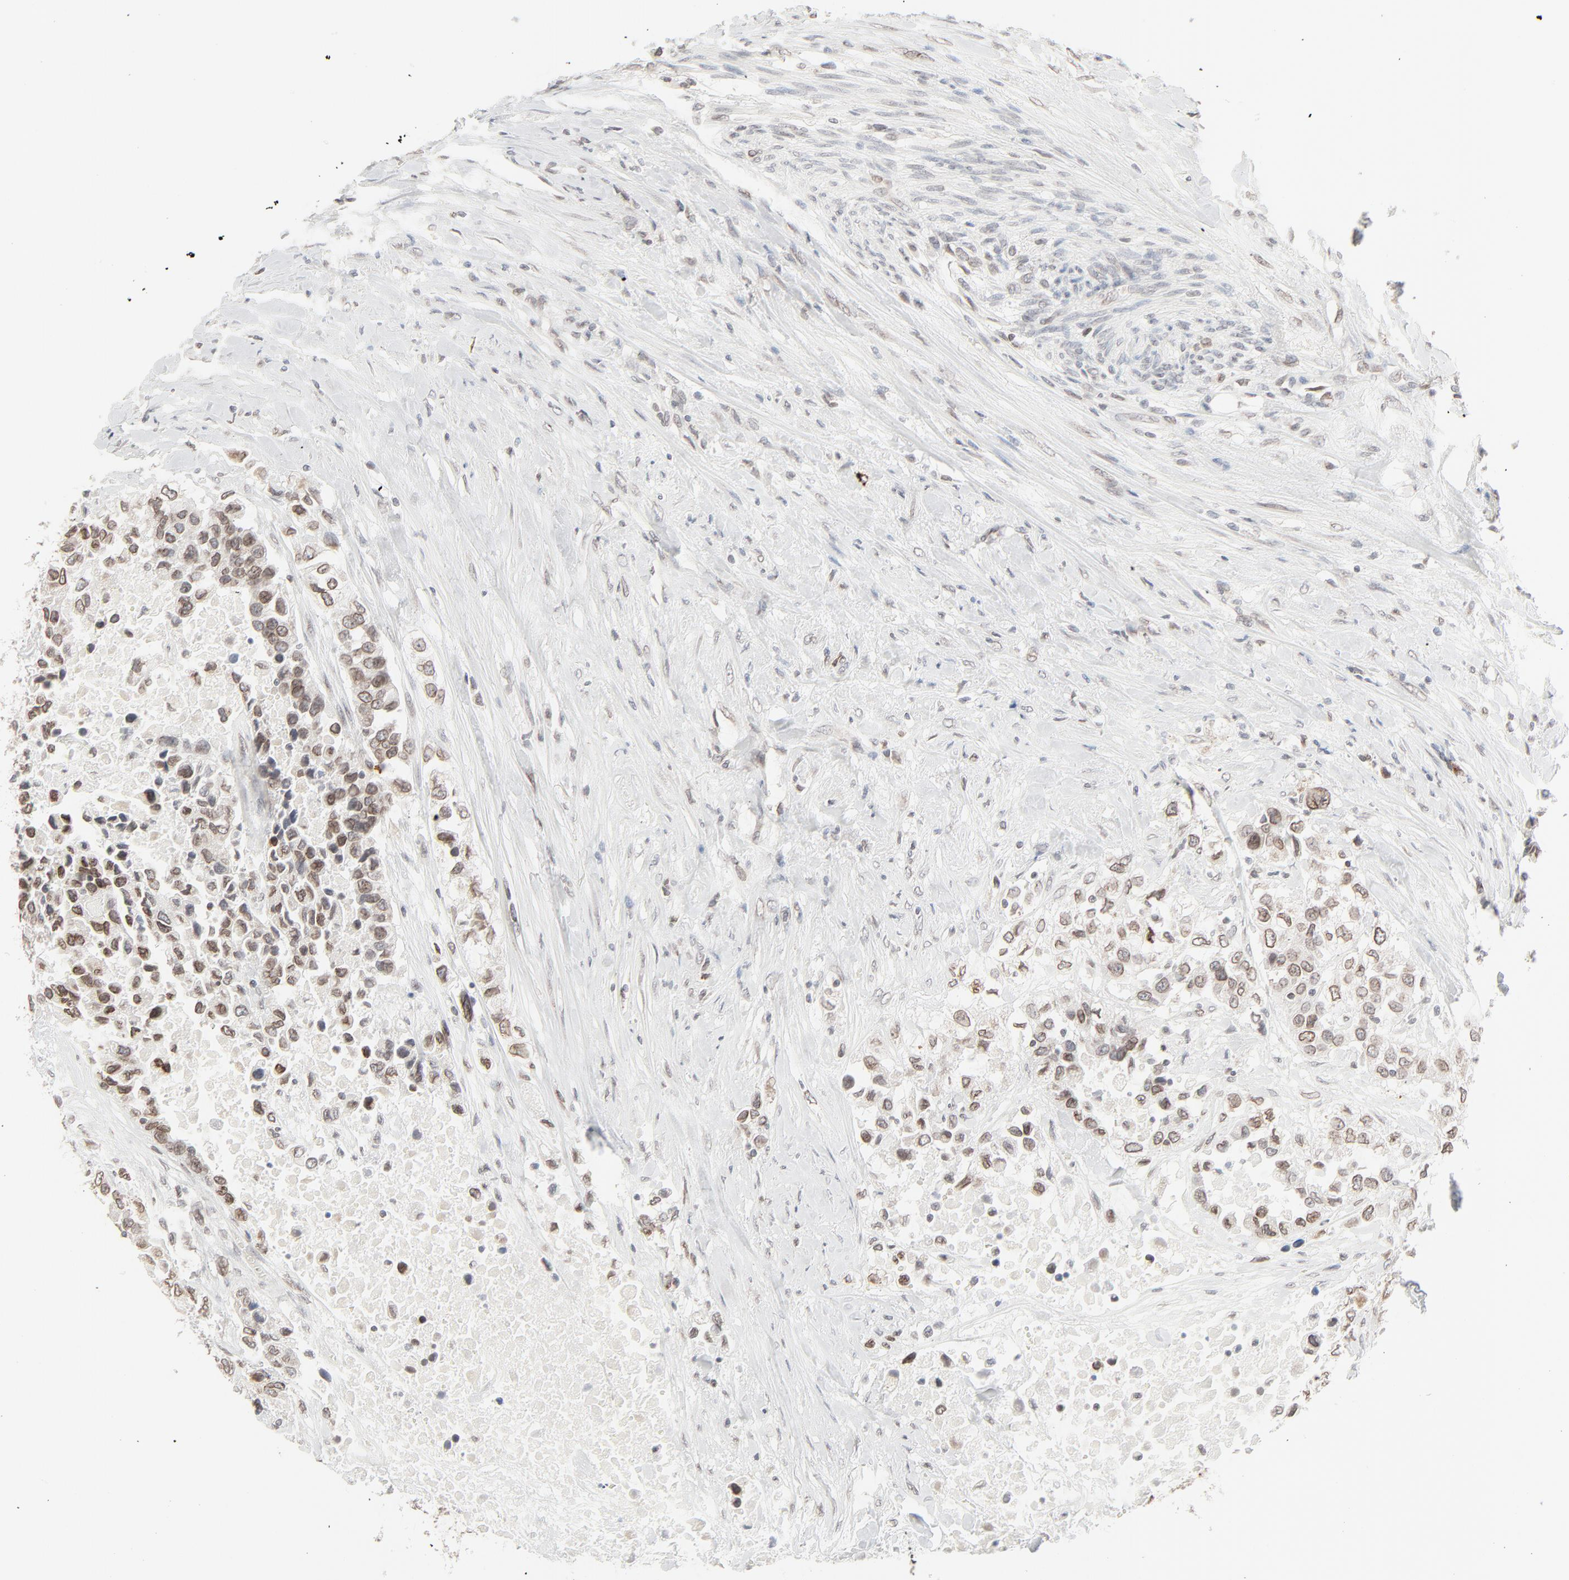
{"staining": {"intensity": "weak", "quantity": ">75%", "location": "cytoplasmic/membranous,nuclear"}, "tissue": "urothelial cancer", "cell_type": "Tumor cells", "image_type": "cancer", "snomed": [{"axis": "morphology", "description": "Urothelial carcinoma, High grade"}, {"axis": "topography", "description": "Urinary bladder"}], "caption": "Protein staining of urothelial cancer tissue demonstrates weak cytoplasmic/membranous and nuclear staining in about >75% of tumor cells. (Brightfield microscopy of DAB IHC at high magnification).", "gene": "MAD1L1", "patient": {"sex": "female", "age": 80}}